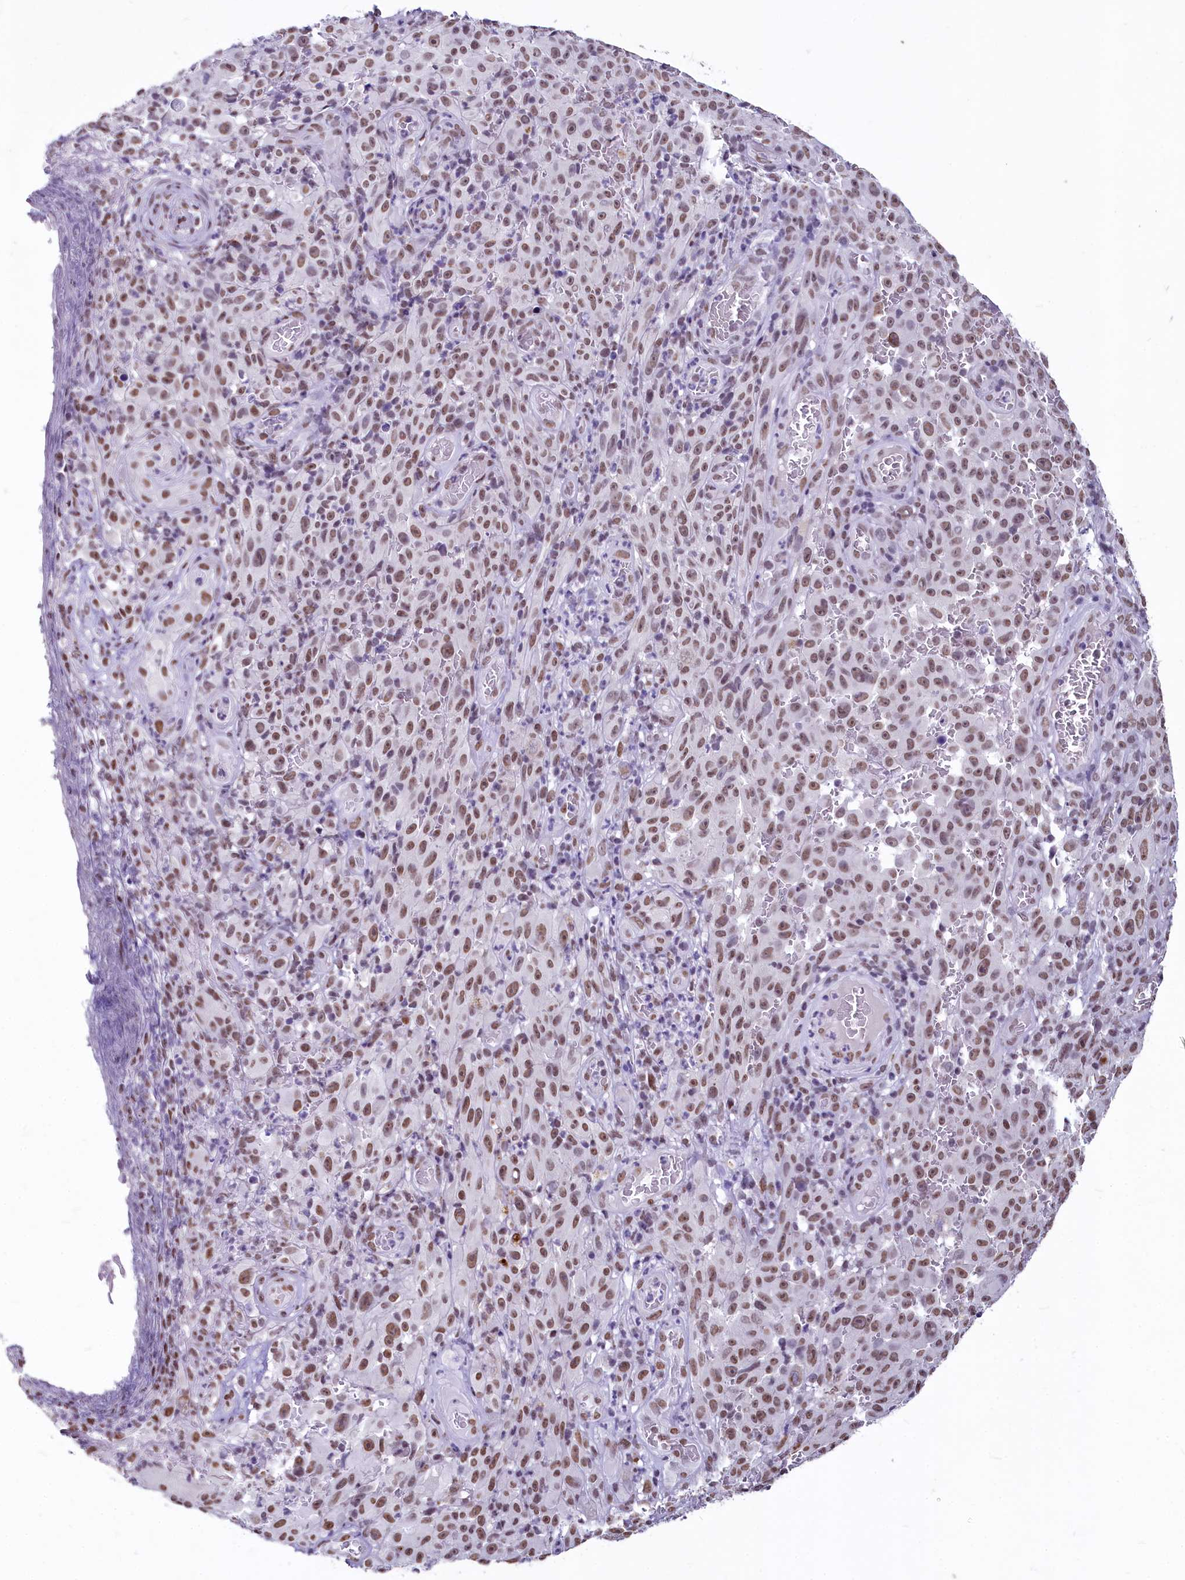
{"staining": {"intensity": "moderate", "quantity": ">75%", "location": "nuclear"}, "tissue": "melanoma", "cell_type": "Tumor cells", "image_type": "cancer", "snomed": [{"axis": "morphology", "description": "Malignant melanoma, NOS"}, {"axis": "topography", "description": "Skin"}], "caption": "Protein staining exhibits moderate nuclear positivity in approximately >75% of tumor cells in malignant melanoma.", "gene": "PARPBP", "patient": {"sex": "female", "age": 82}}